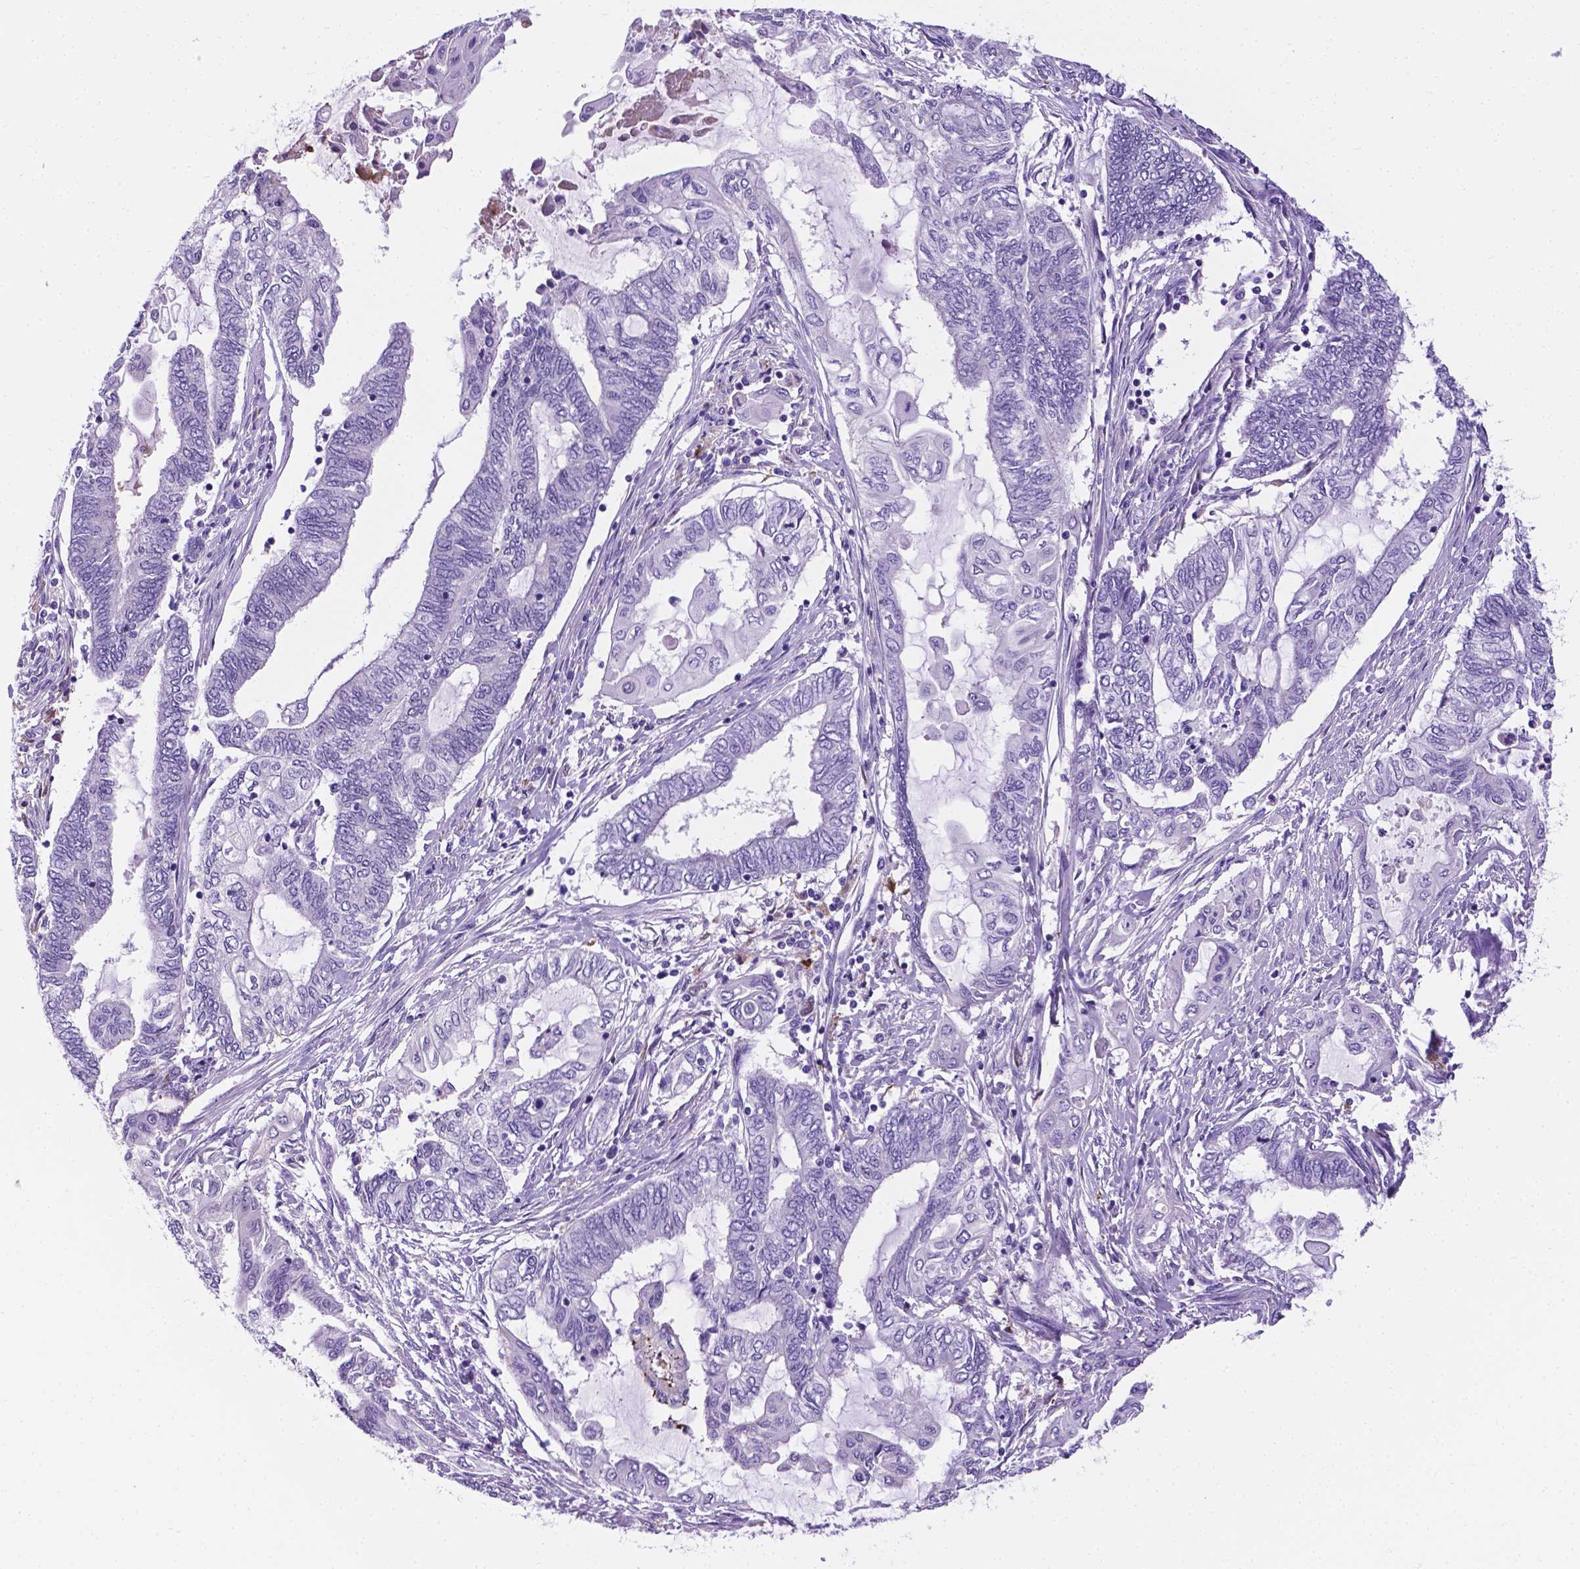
{"staining": {"intensity": "negative", "quantity": "none", "location": "none"}, "tissue": "endometrial cancer", "cell_type": "Tumor cells", "image_type": "cancer", "snomed": [{"axis": "morphology", "description": "Adenocarcinoma, NOS"}, {"axis": "topography", "description": "Uterus"}, {"axis": "topography", "description": "Endometrium"}], "caption": "This is an IHC photomicrograph of human endometrial adenocarcinoma. There is no positivity in tumor cells.", "gene": "APOE", "patient": {"sex": "female", "age": 70}}